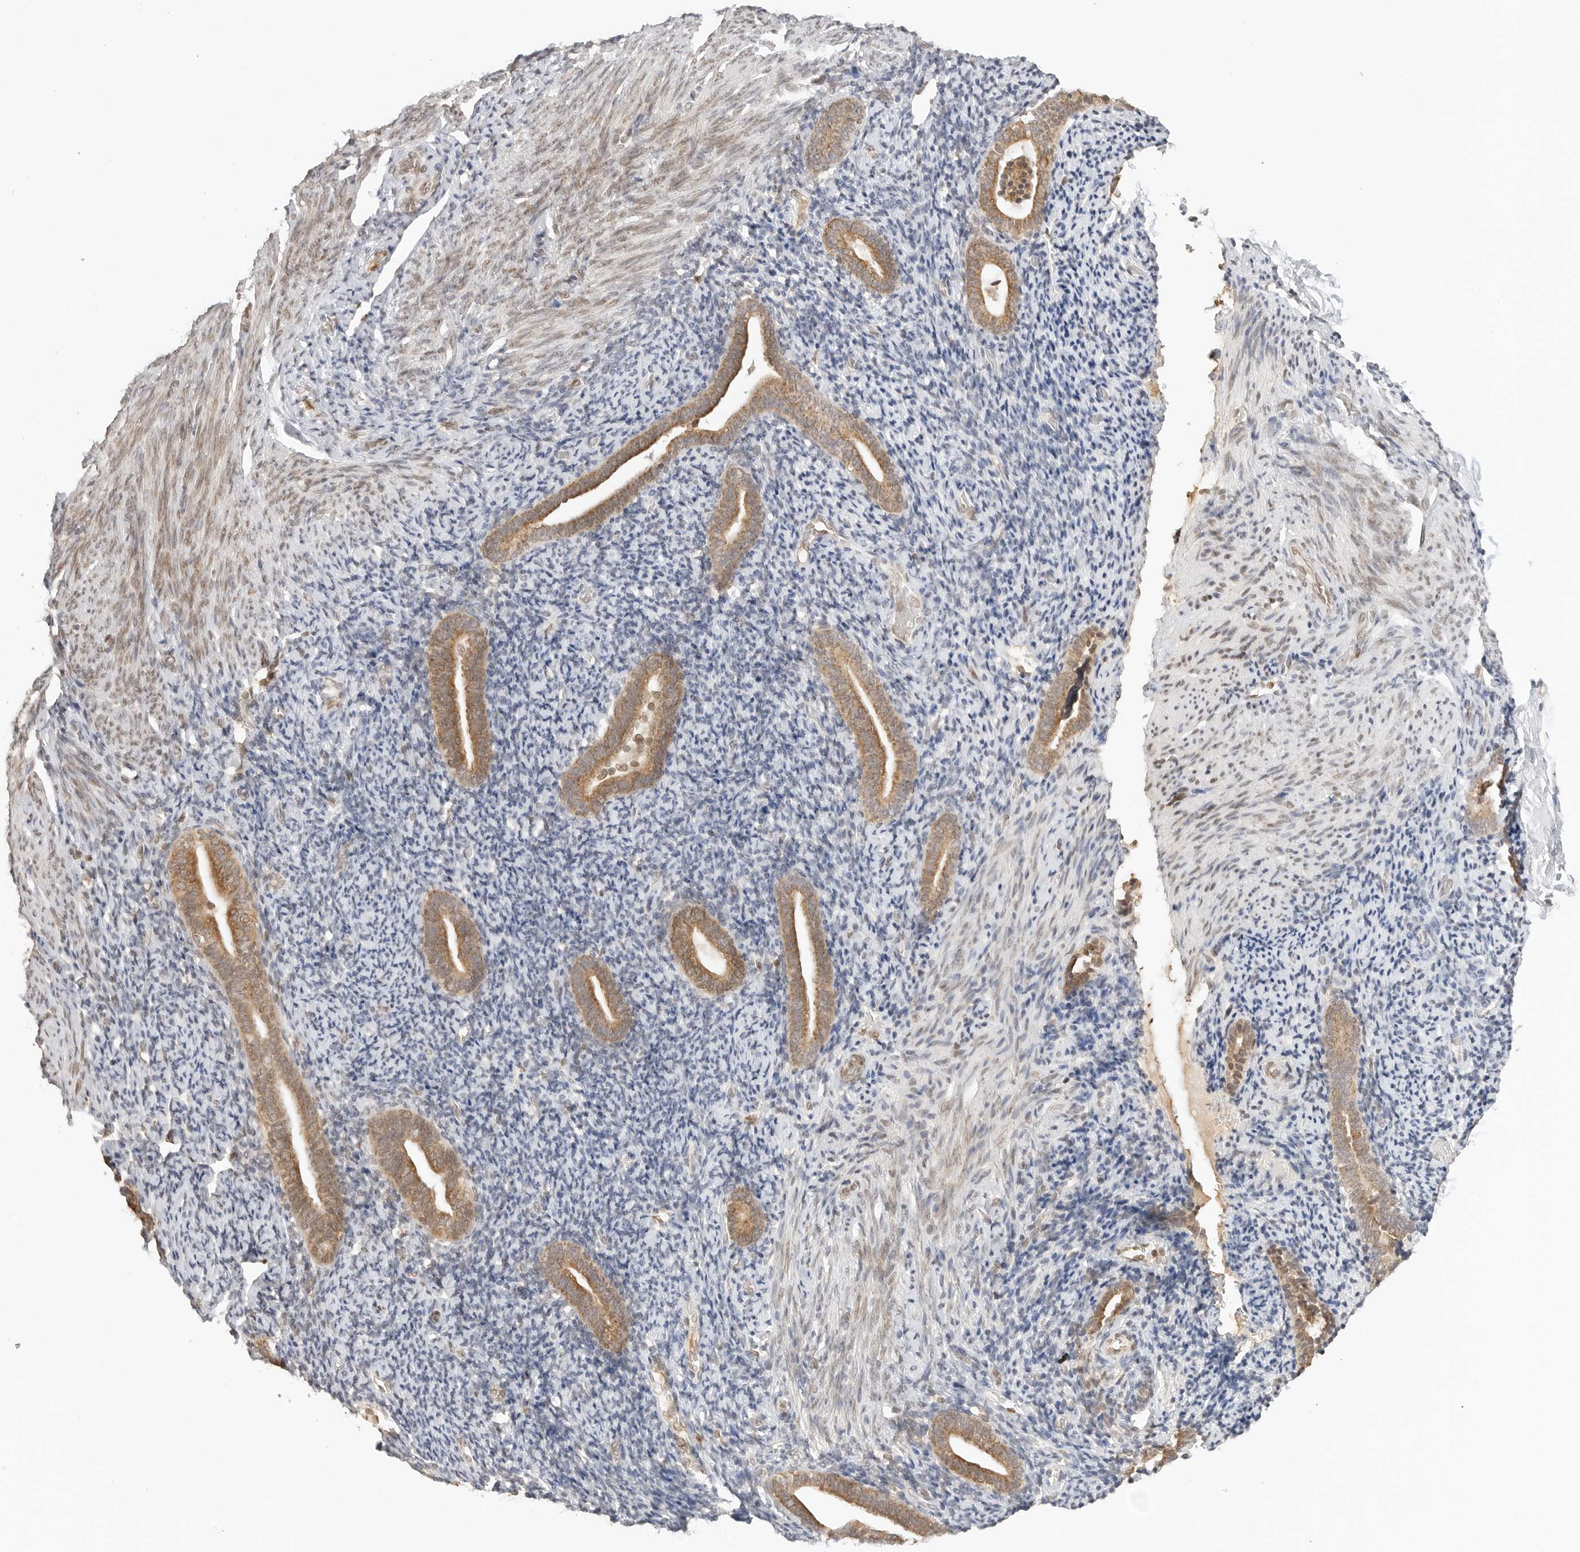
{"staining": {"intensity": "negative", "quantity": "none", "location": "none"}, "tissue": "endometrium", "cell_type": "Cells in endometrial stroma", "image_type": "normal", "snomed": [{"axis": "morphology", "description": "Normal tissue, NOS"}, {"axis": "topography", "description": "Endometrium"}], "caption": "Immunohistochemical staining of normal human endometrium reveals no significant expression in cells in endometrial stroma.", "gene": "POLH", "patient": {"sex": "female", "age": 51}}